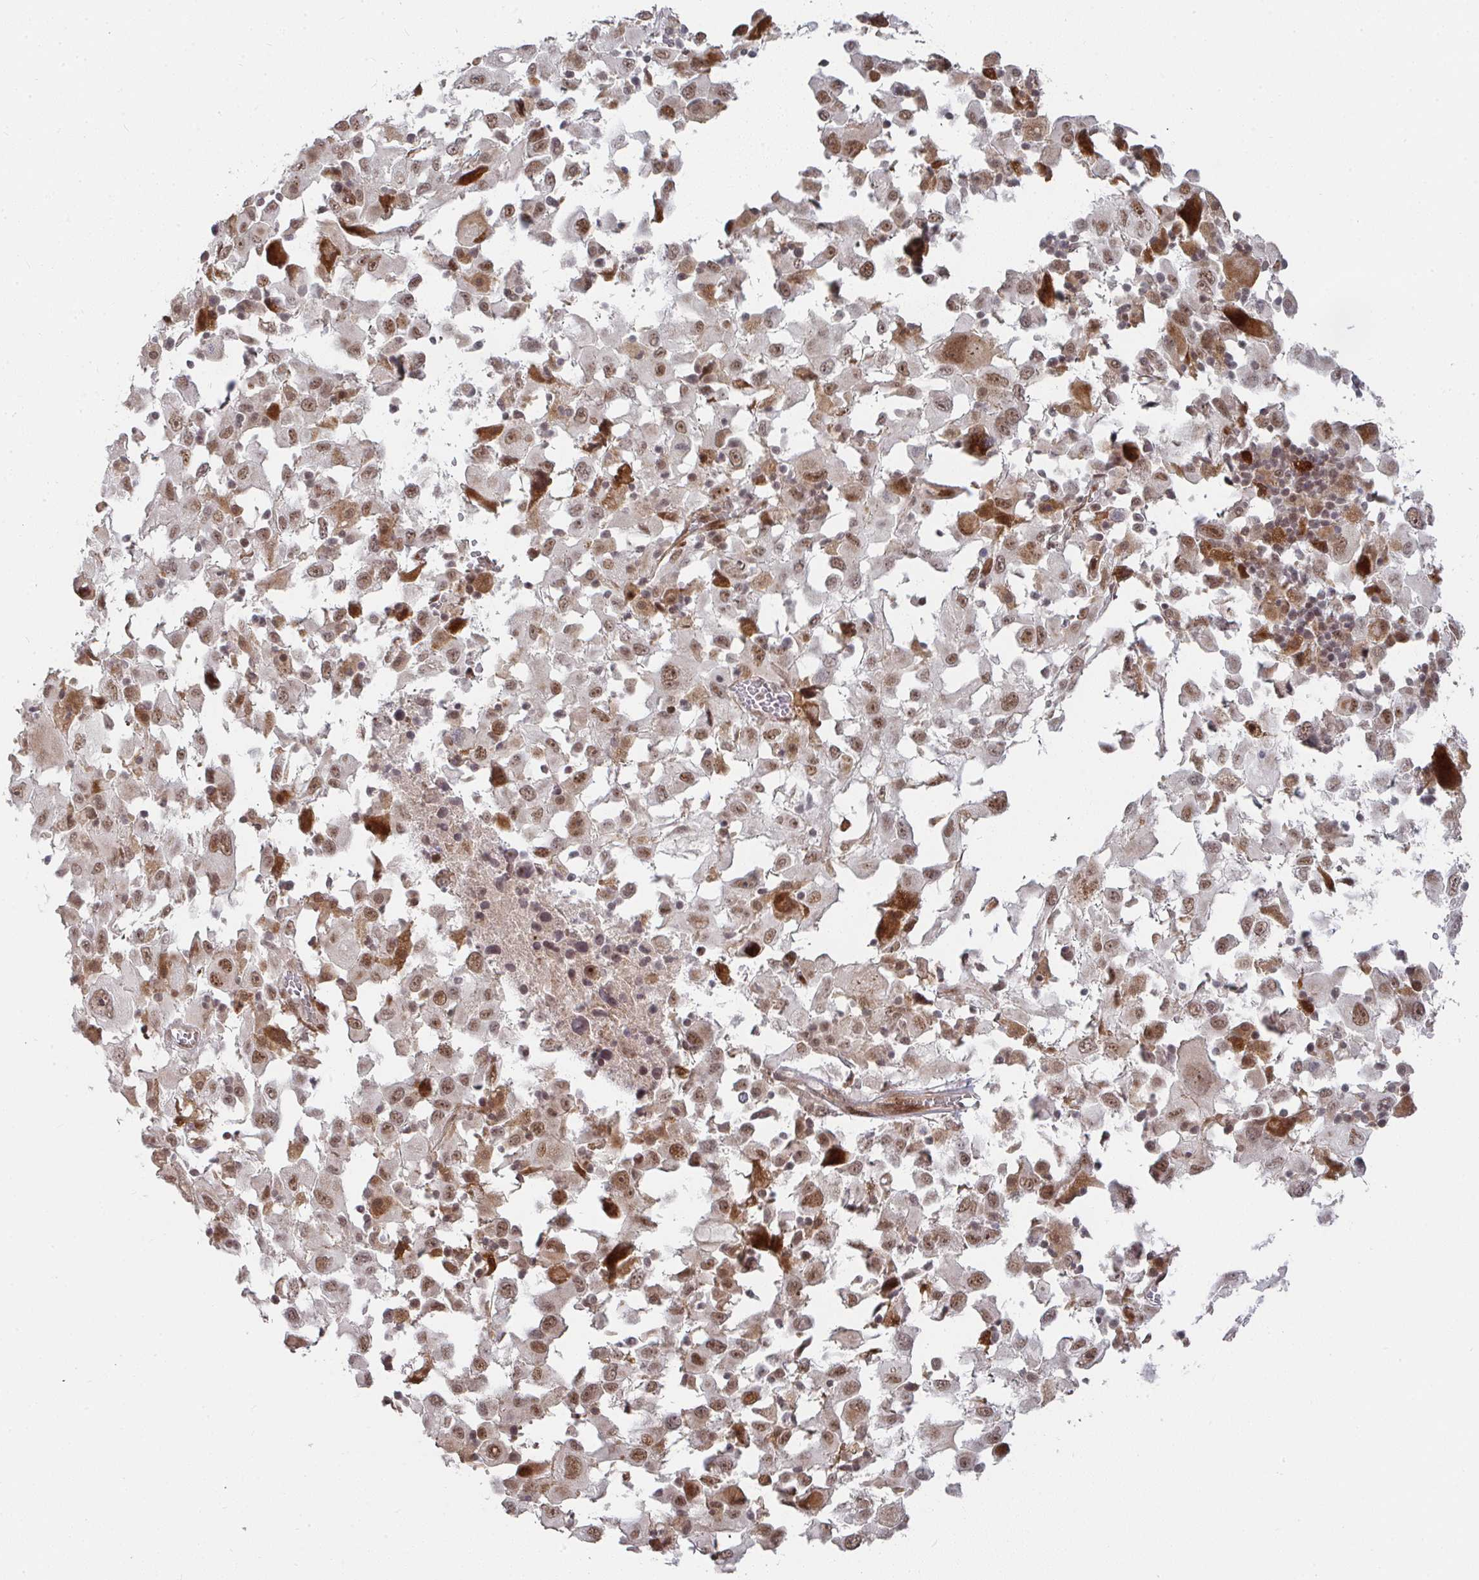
{"staining": {"intensity": "moderate", "quantity": ">75%", "location": "nuclear"}, "tissue": "melanoma", "cell_type": "Tumor cells", "image_type": "cancer", "snomed": [{"axis": "morphology", "description": "Malignant melanoma, Metastatic site"}, {"axis": "topography", "description": "Soft tissue"}], "caption": "Immunohistochemistry (IHC) (DAB) staining of melanoma exhibits moderate nuclear protein staining in about >75% of tumor cells.", "gene": "RBBP5", "patient": {"sex": "male", "age": 50}}